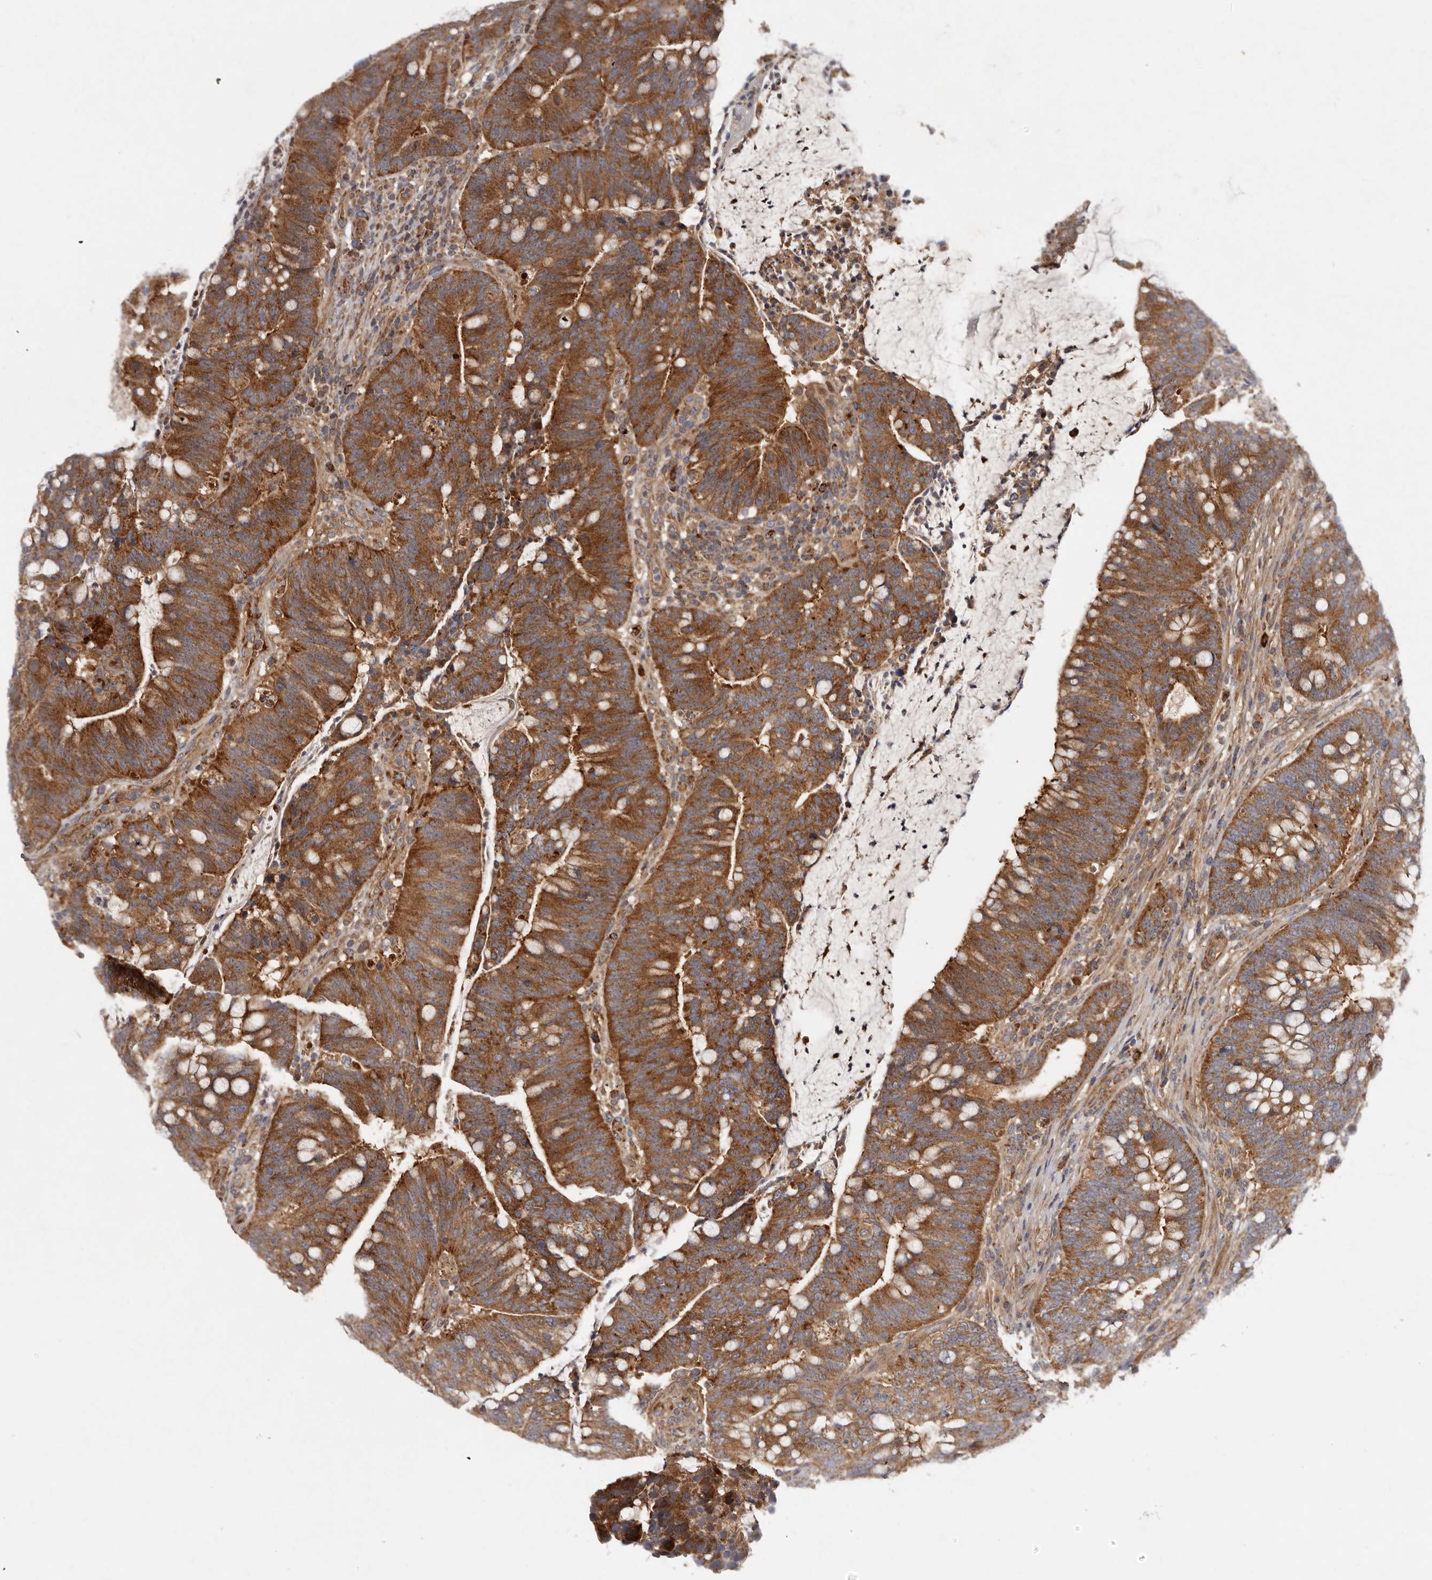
{"staining": {"intensity": "strong", "quantity": ">75%", "location": "cytoplasmic/membranous"}, "tissue": "colorectal cancer", "cell_type": "Tumor cells", "image_type": "cancer", "snomed": [{"axis": "morphology", "description": "Adenocarcinoma, NOS"}, {"axis": "topography", "description": "Colon"}], "caption": "There is high levels of strong cytoplasmic/membranous expression in tumor cells of adenocarcinoma (colorectal), as demonstrated by immunohistochemical staining (brown color).", "gene": "GOT1L1", "patient": {"sex": "female", "age": 66}}